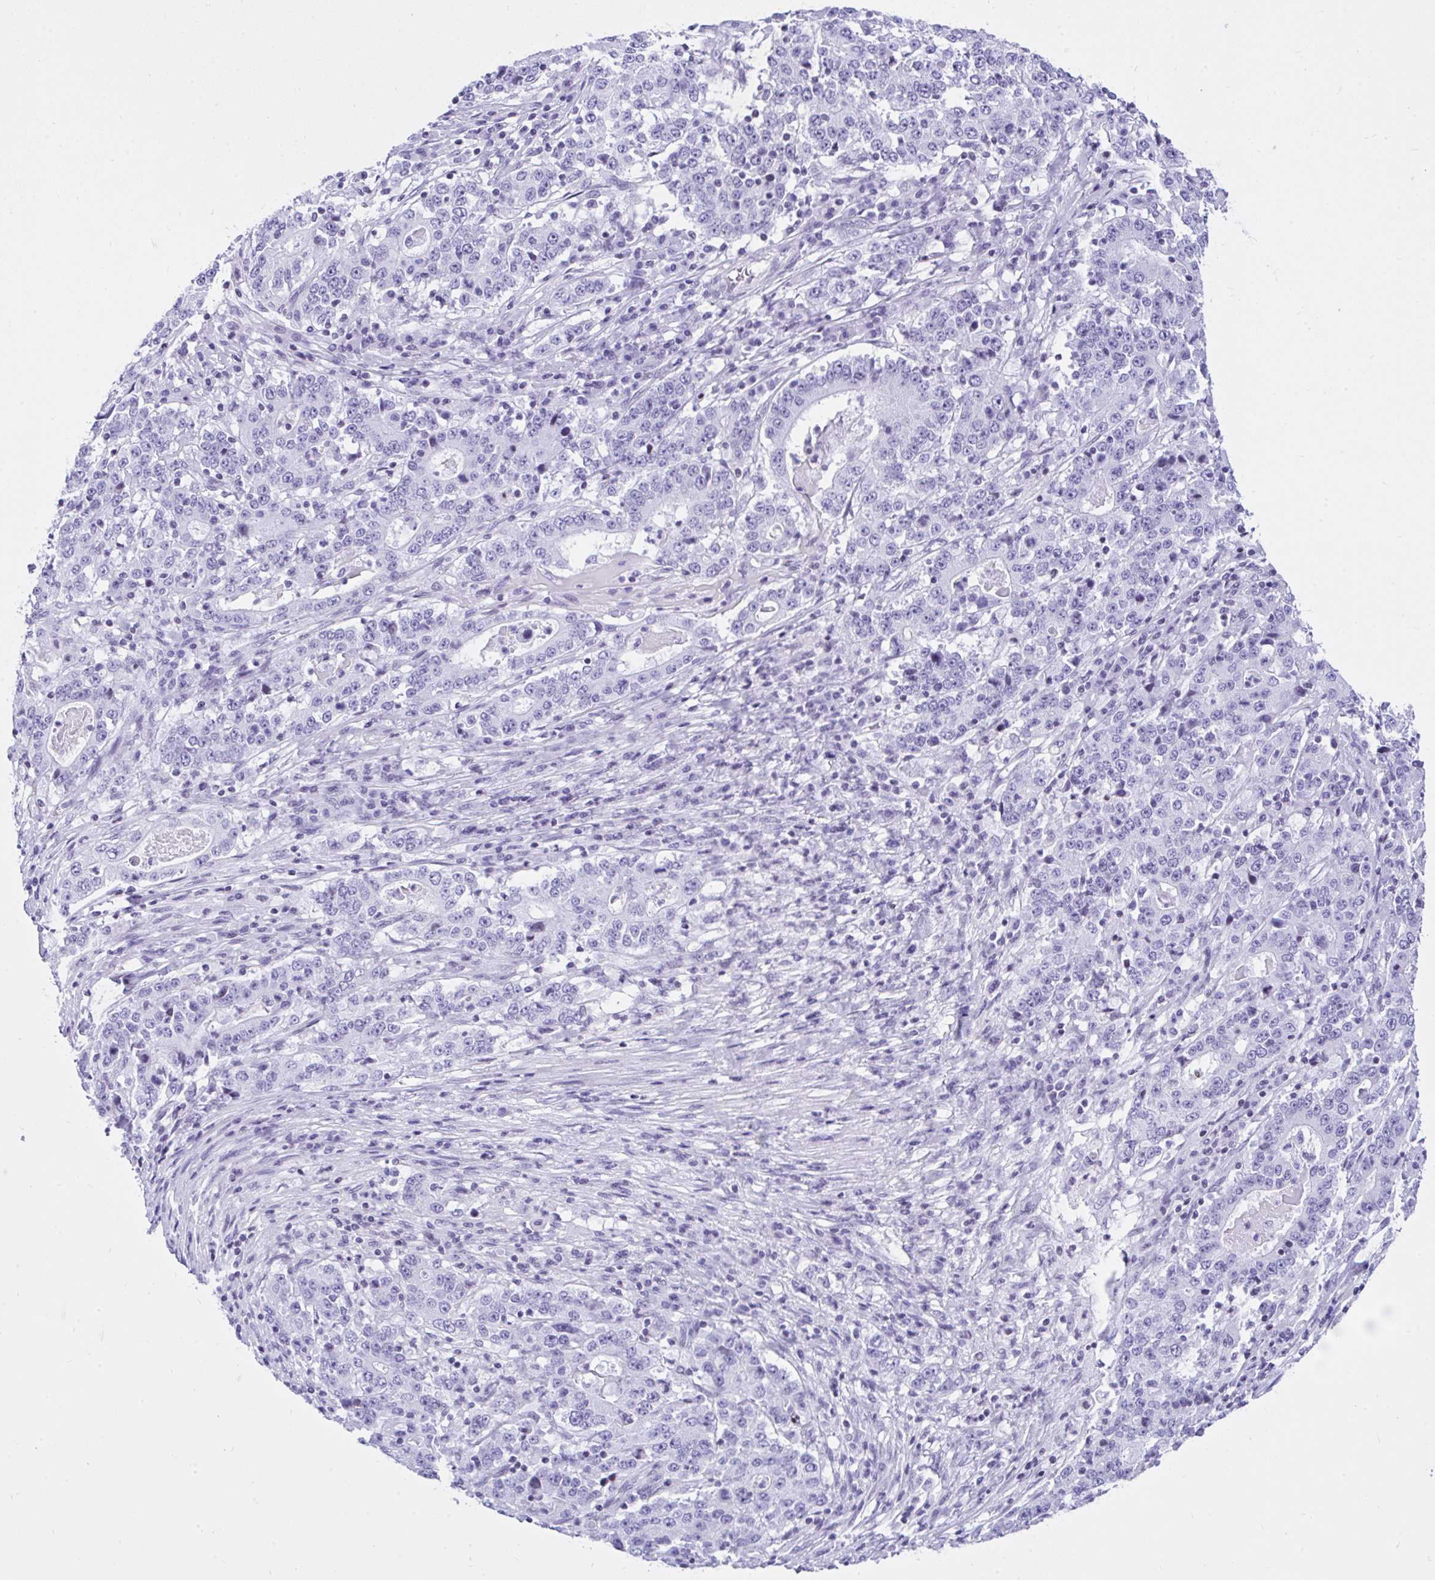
{"staining": {"intensity": "negative", "quantity": "none", "location": "none"}, "tissue": "stomach cancer", "cell_type": "Tumor cells", "image_type": "cancer", "snomed": [{"axis": "morphology", "description": "Adenocarcinoma, NOS"}, {"axis": "topography", "description": "Stomach"}], "caption": "This photomicrograph is of stomach cancer stained with IHC to label a protein in brown with the nuclei are counter-stained blue. There is no positivity in tumor cells.", "gene": "KRT27", "patient": {"sex": "male", "age": 59}}